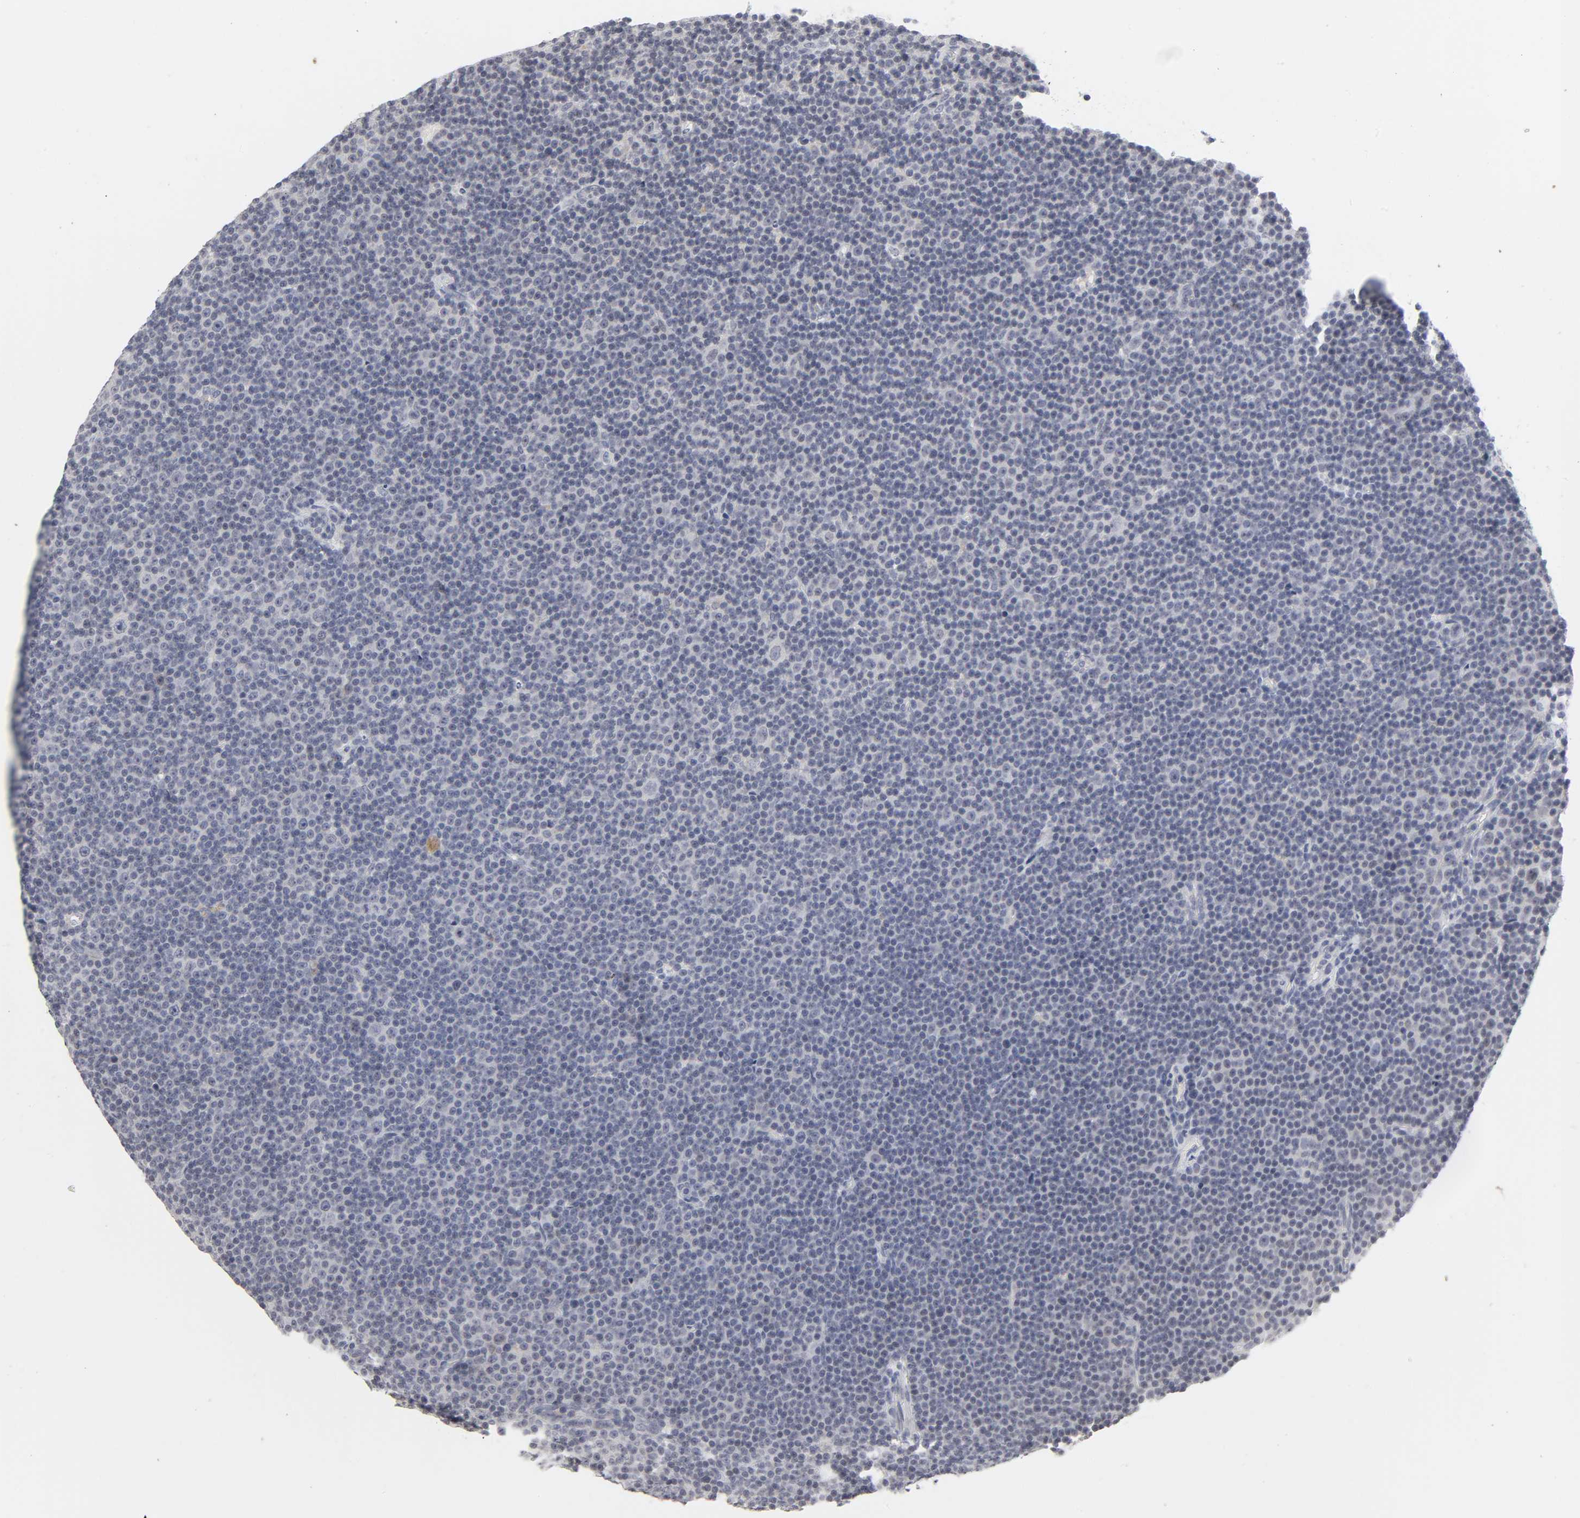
{"staining": {"intensity": "negative", "quantity": "none", "location": "none"}, "tissue": "lymphoma", "cell_type": "Tumor cells", "image_type": "cancer", "snomed": [{"axis": "morphology", "description": "Malignant lymphoma, non-Hodgkin's type, Low grade"}, {"axis": "topography", "description": "Lymph node"}], "caption": "An image of lymphoma stained for a protein shows no brown staining in tumor cells. (DAB (3,3'-diaminobenzidine) immunohistochemistry, high magnification).", "gene": "TCAP", "patient": {"sex": "female", "age": 67}}